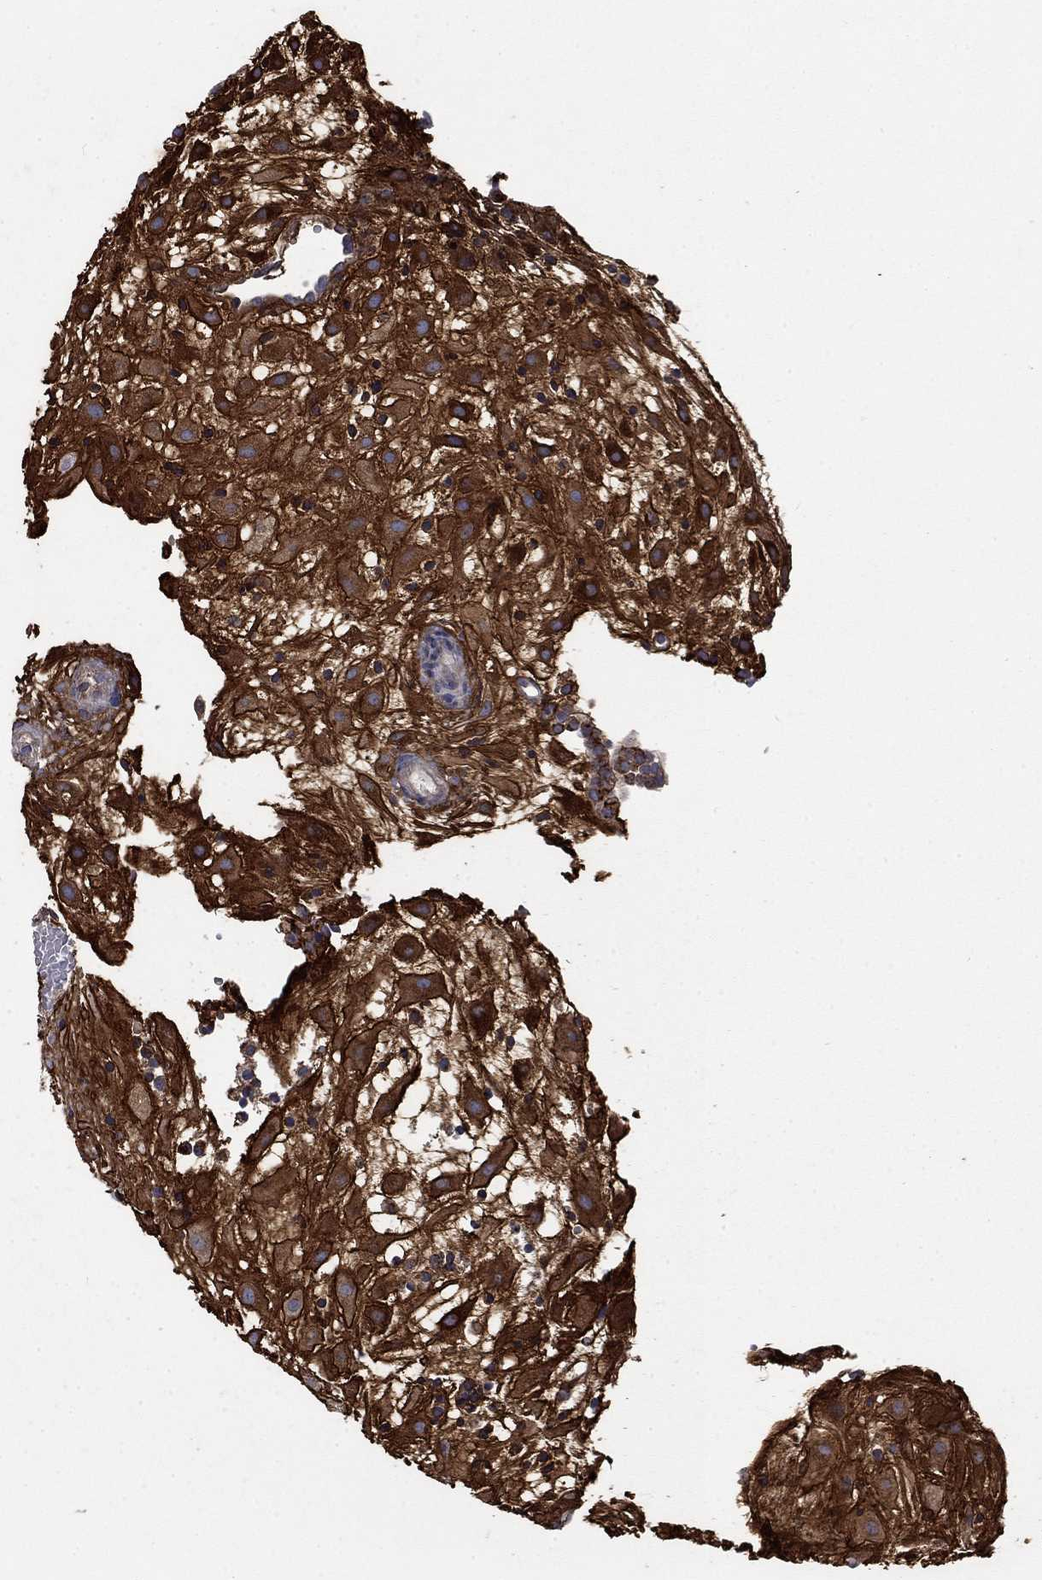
{"staining": {"intensity": "negative", "quantity": "none", "location": "none"}, "tissue": "placenta", "cell_type": "Decidual cells", "image_type": "normal", "snomed": [{"axis": "morphology", "description": "Normal tissue, NOS"}, {"axis": "topography", "description": "Placenta"}], "caption": "DAB (3,3'-diaminobenzidine) immunohistochemical staining of normal human placenta demonstrates no significant positivity in decidual cells. (DAB immunohistochemistry (IHC) with hematoxylin counter stain).", "gene": "VCAN", "patient": {"sex": "female", "age": 24}}